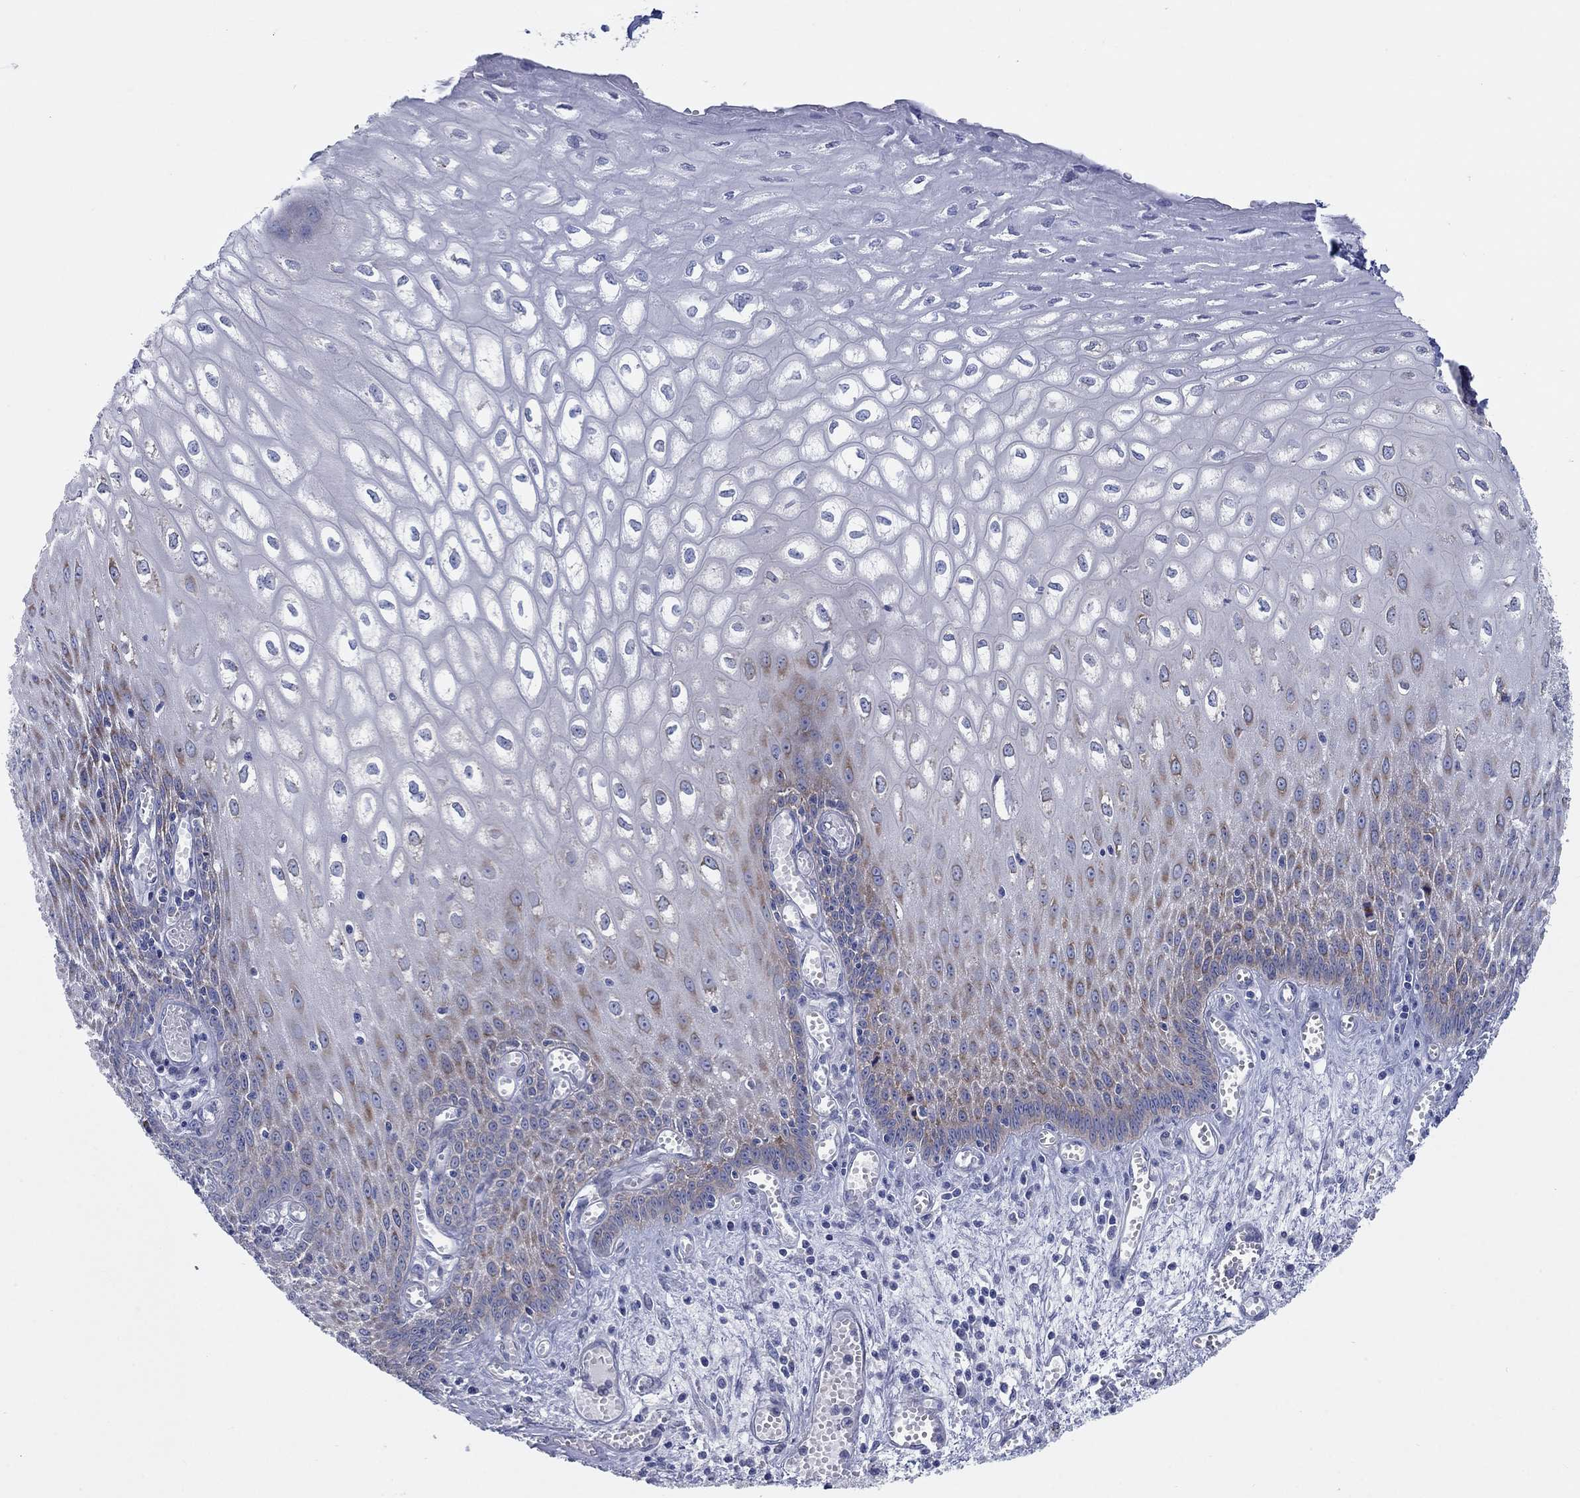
{"staining": {"intensity": "strong", "quantity": "<25%", "location": "cytoplasmic/membranous"}, "tissue": "esophagus", "cell_type": "Squamous epithelial cells", "image_type": "normal", "snomed": [{"axis": "morphology", "description": "Normal tissue, NOS"}, {"axis": "topography", "description": "Esophagus"}], "caption": "This is an image of immunohistochemistry (IHC) staining of unremarkable esophagus, which shows strong positivity in the cytoplasmic/membranous of squamous epithelial cells.", "gene": "TMEM59", "patient": {"sex": "male", "age": 58}}